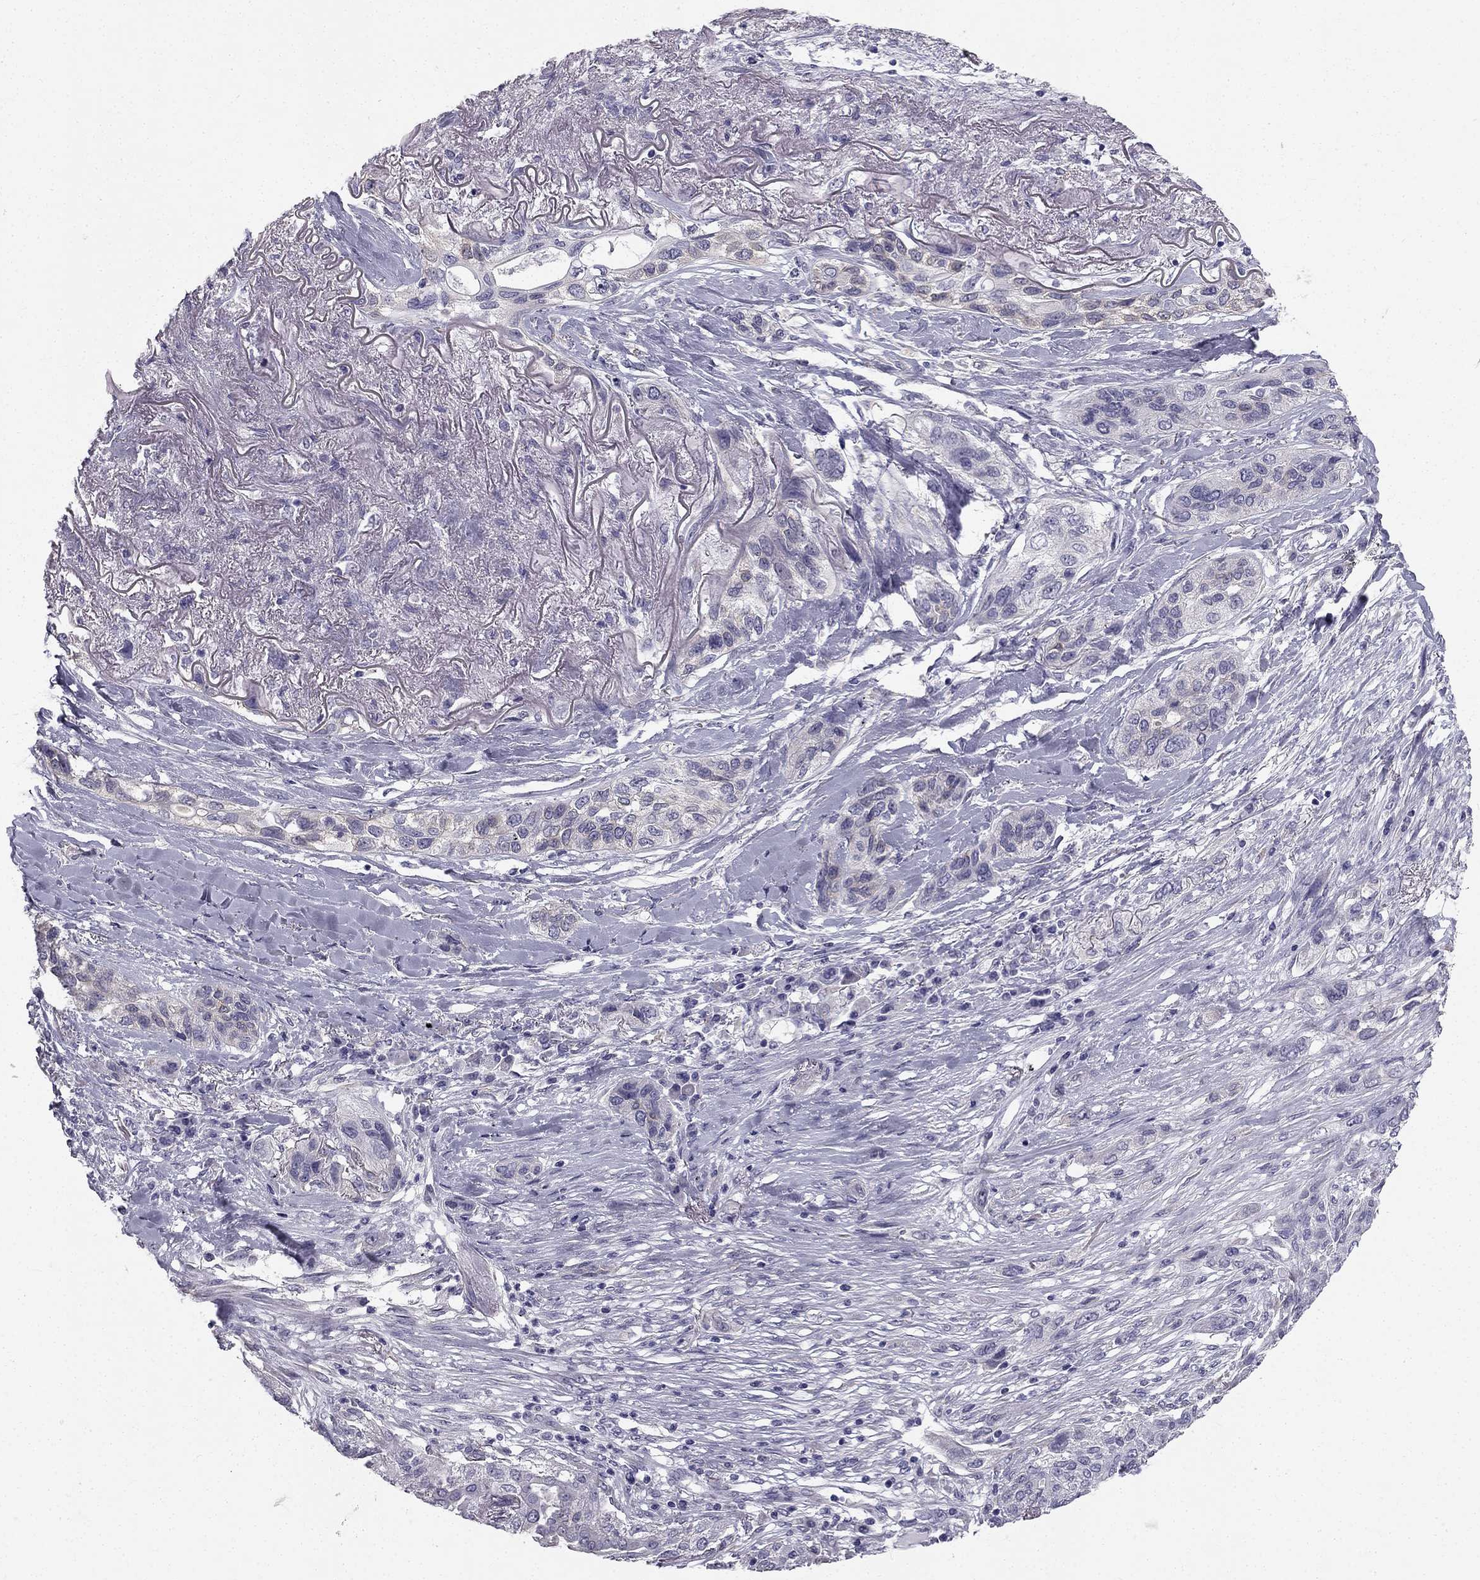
{"staining": {"intensity": "negative", "quantity": "none", "location": "none"}, "tissue": "lung cancer", "cell_type": "Tumor cells", "image_type": "cancer", "snomed": [{"axis": "morphology", "description": "Squamous cell carcinoma, NOS"}, {"axis": "topography", "description": "Lung"}], "caption": "IHC micrograph of lung cancer stained for a protein (brown), which shows no expression in tumor cells.", "gene": "CCDC40", "patient": {"sex": "female", "age": 70}}